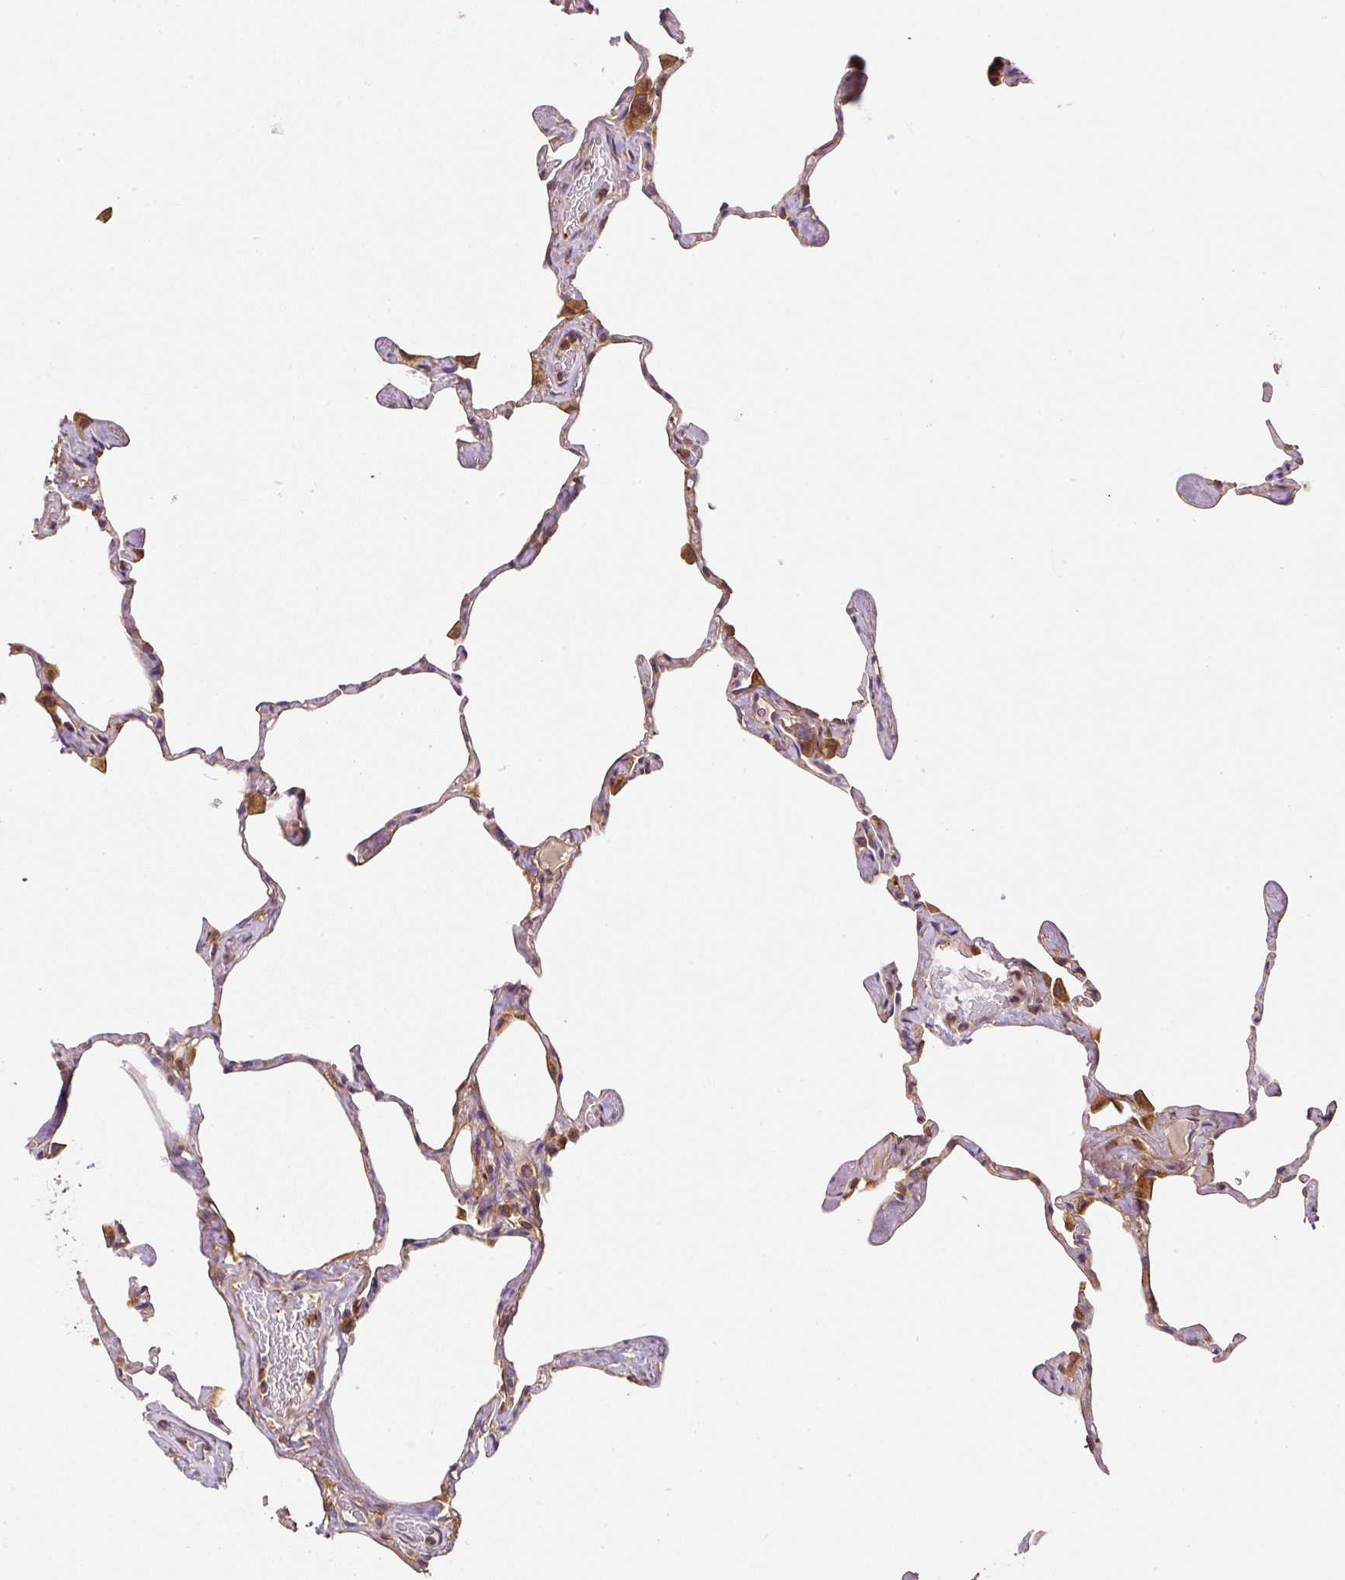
{"staining": {"intensity": "strong", "quantity": "25%-75%", "location": "cytoplasmic/membranous"}, "tissue": "lung", "cell_type": "Alveolar cells", "image_type": "normal", "snomed": [{"axis": "morphology", "description": "Normal tissue, NOS"}, {"axis": "topography", "description": "Lung"}], "caption": "Immunohistochemical staining of benign lung demonstrates high levels of strong cytoplasmic/membranous expression in approximately 25%-75% of alveolar cells. The protein of interest is stained brown, and the nuclei are stained in blue (DAB (3,3'-diaminobenzidine) IHC with brightfield microscopy, high magnification).", "gene": "EIF2S2", "patient": {"sex": "male", "age": 65}}